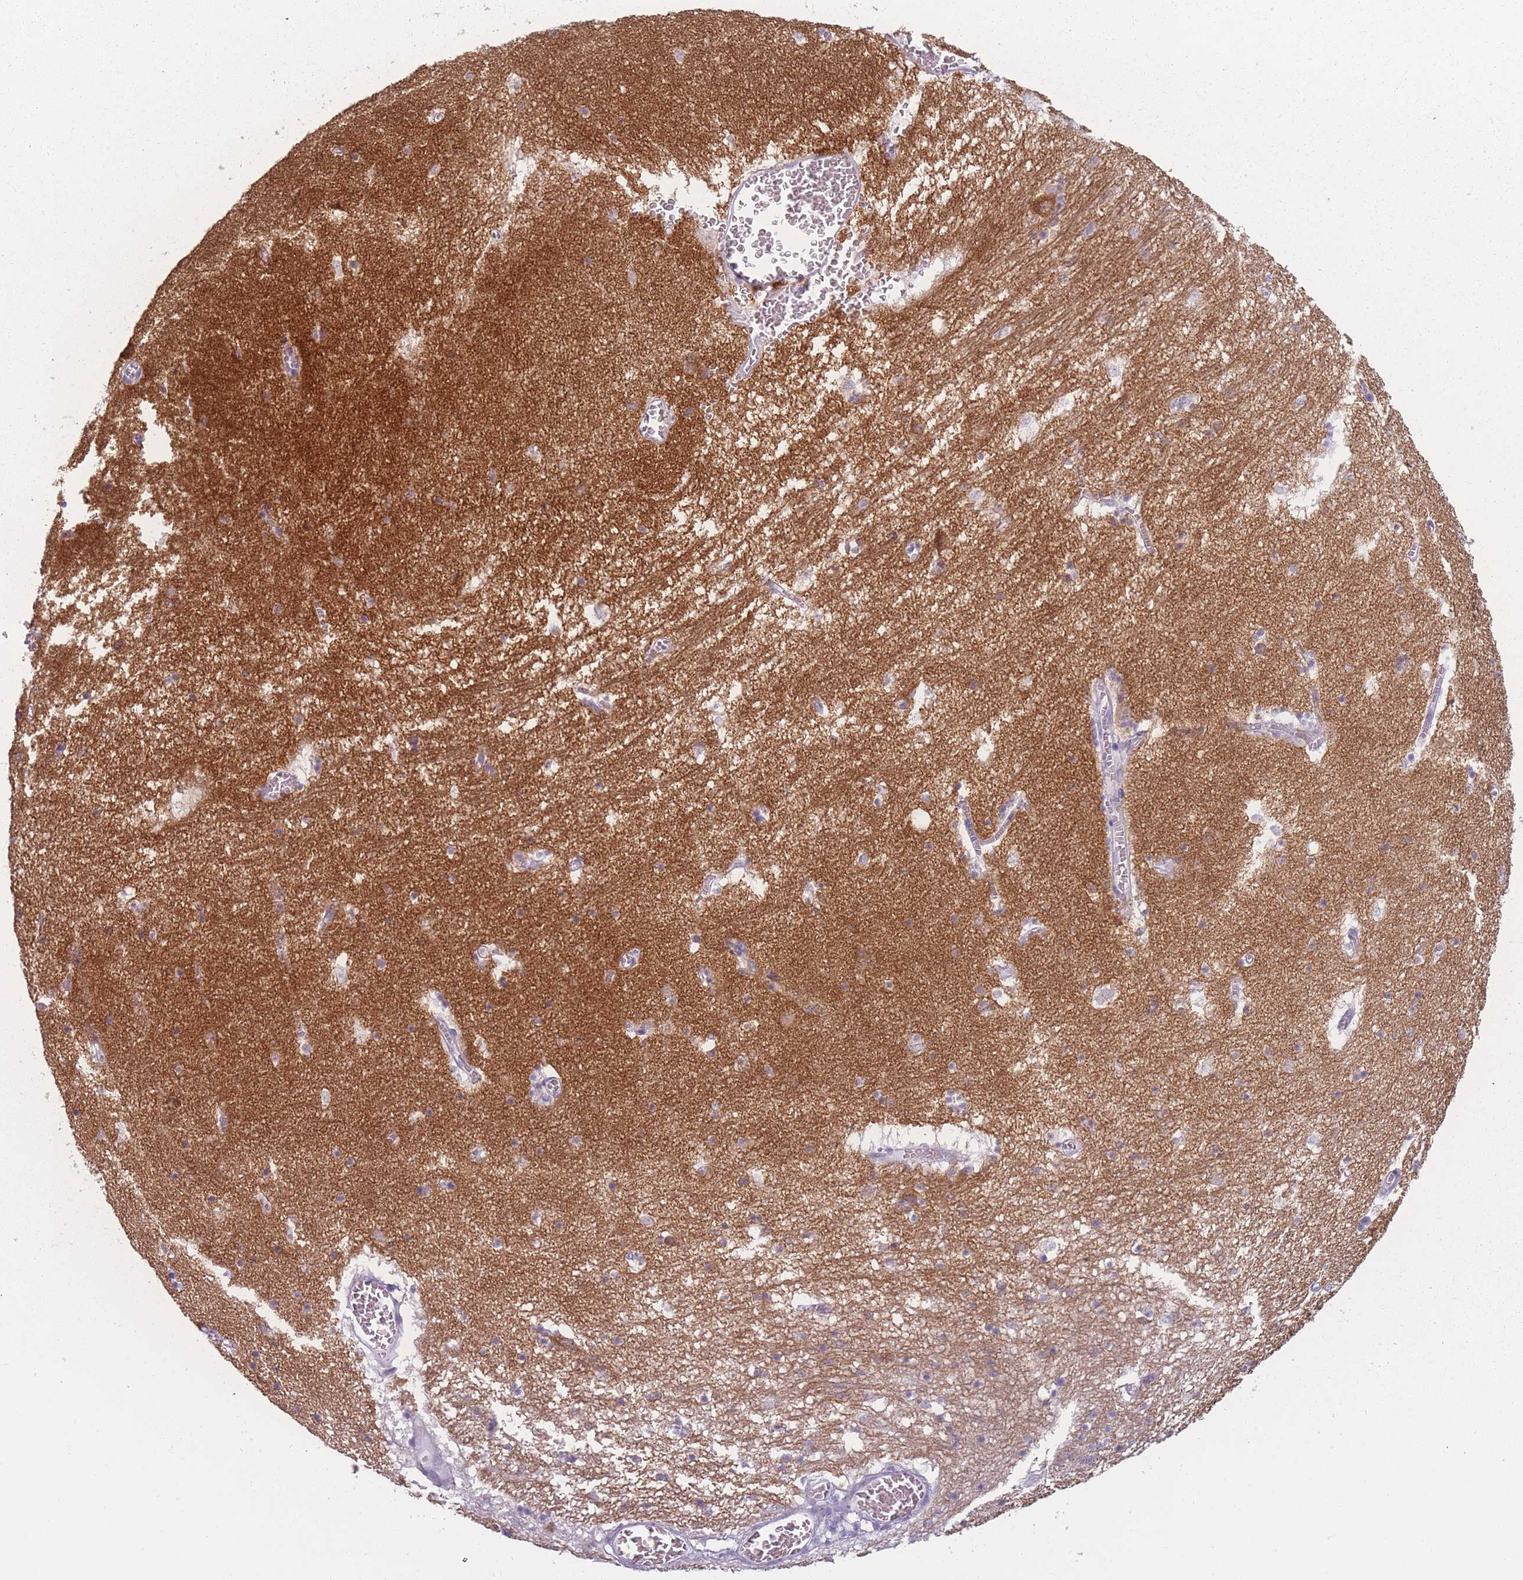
{"staining": {"intensity": "negative", "quantity": "none", "location": "none"}, "tissue": "hippocampus", "cell_type": "Glial cells", "image_type": "normal", "snomed": [{"axis": "morphology", "description": "Normal tissue, NOS"}, {"axis": "topography", "description": "Hippocampus"}], "caption": "The histopathology image shows no significant positivity in glial cells of hippocampus. (IHC, brightfield microscopy, high magnification).", "gene": "PPFIA3", "patient": {"sex": "female", "age": 64}}